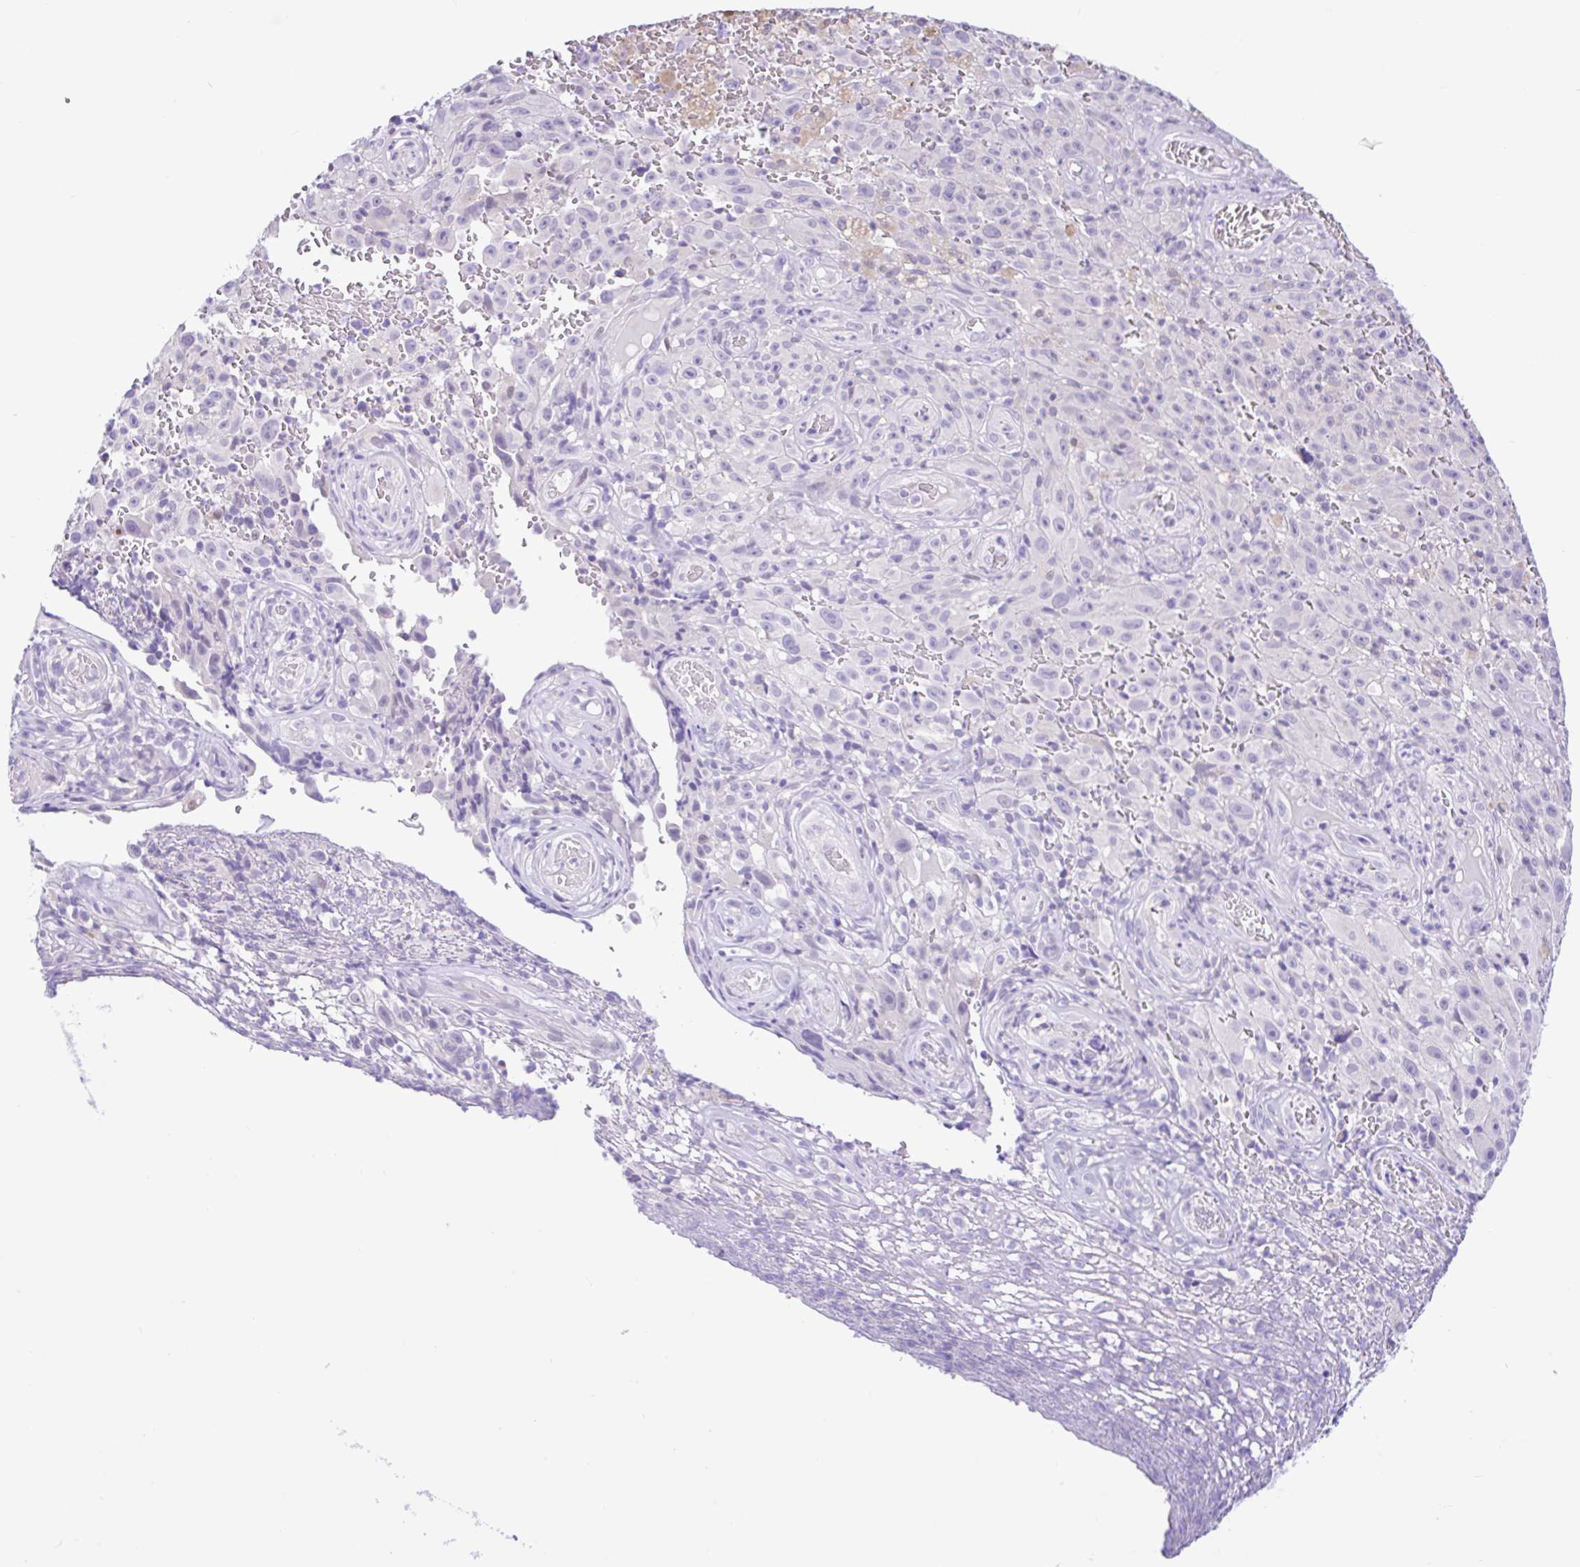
{"staining": {"intensity": "negative", "quantity": "none", "location": "none"}, "tissue": "melanoma", "cell_type": "Tumor cells", "image_type": "cancer", "snomed": [{"axis": "morphology", "description": "Malignant melanoma, NOS"}, {"axis": "topography", "description": "Skin"}], "caption": "The micrograph exhibits no significant expression in tumor cells of malignant melanoma. The staining is performed using DAB brown chromogen with nuclei counter-stained in using hematoxylin.", "gene": "ANO4", "patient": {"sex": "female", "age": 82}}